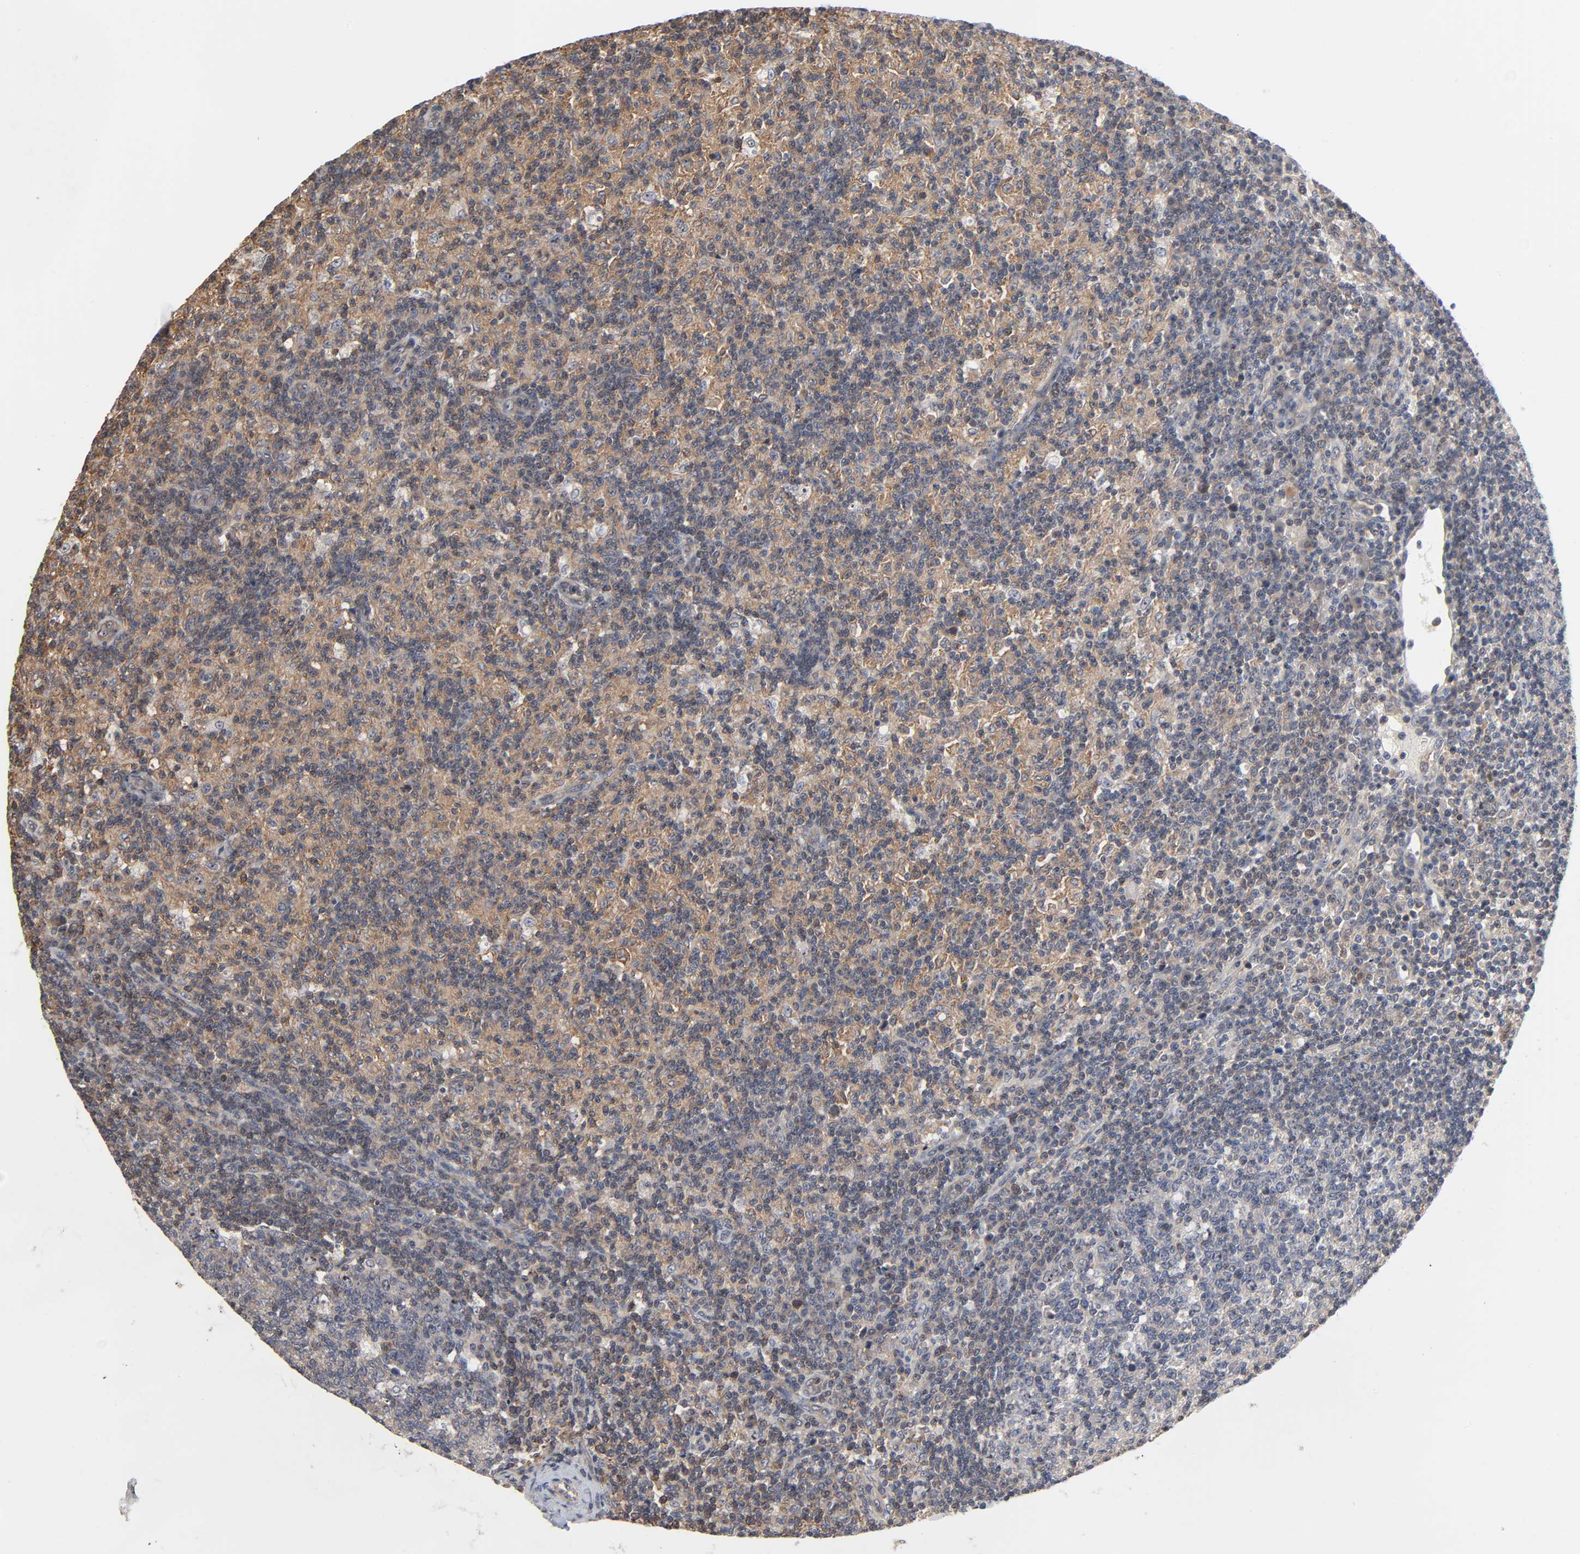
{"staining": {"intensity": "weak", "quantity": "25%-75%", "location": "cytoplasmic/membranous,nuclear"}, "tissue": "lymph node", "cell_type": "Germinal center cells", "image_type": "normal", "snomed": [{"axis": "morphology", "description": "Normal tissue, NOS"}, {"axis": "morphology", "description": "Inflammation, NOS"}, {"axis": "topography", "description": "Lymph node"}], "caption": "Germinal center cells exhibit low levels of weak cytoplasmic/membranous,nuclear positivity in approximately 25%-75% of cells in normal lymph node. (DAB IHC with brightfield microscopy, high magnification).", "gene": "DDX10", "patient": {"sex": "male", "age": 55}}